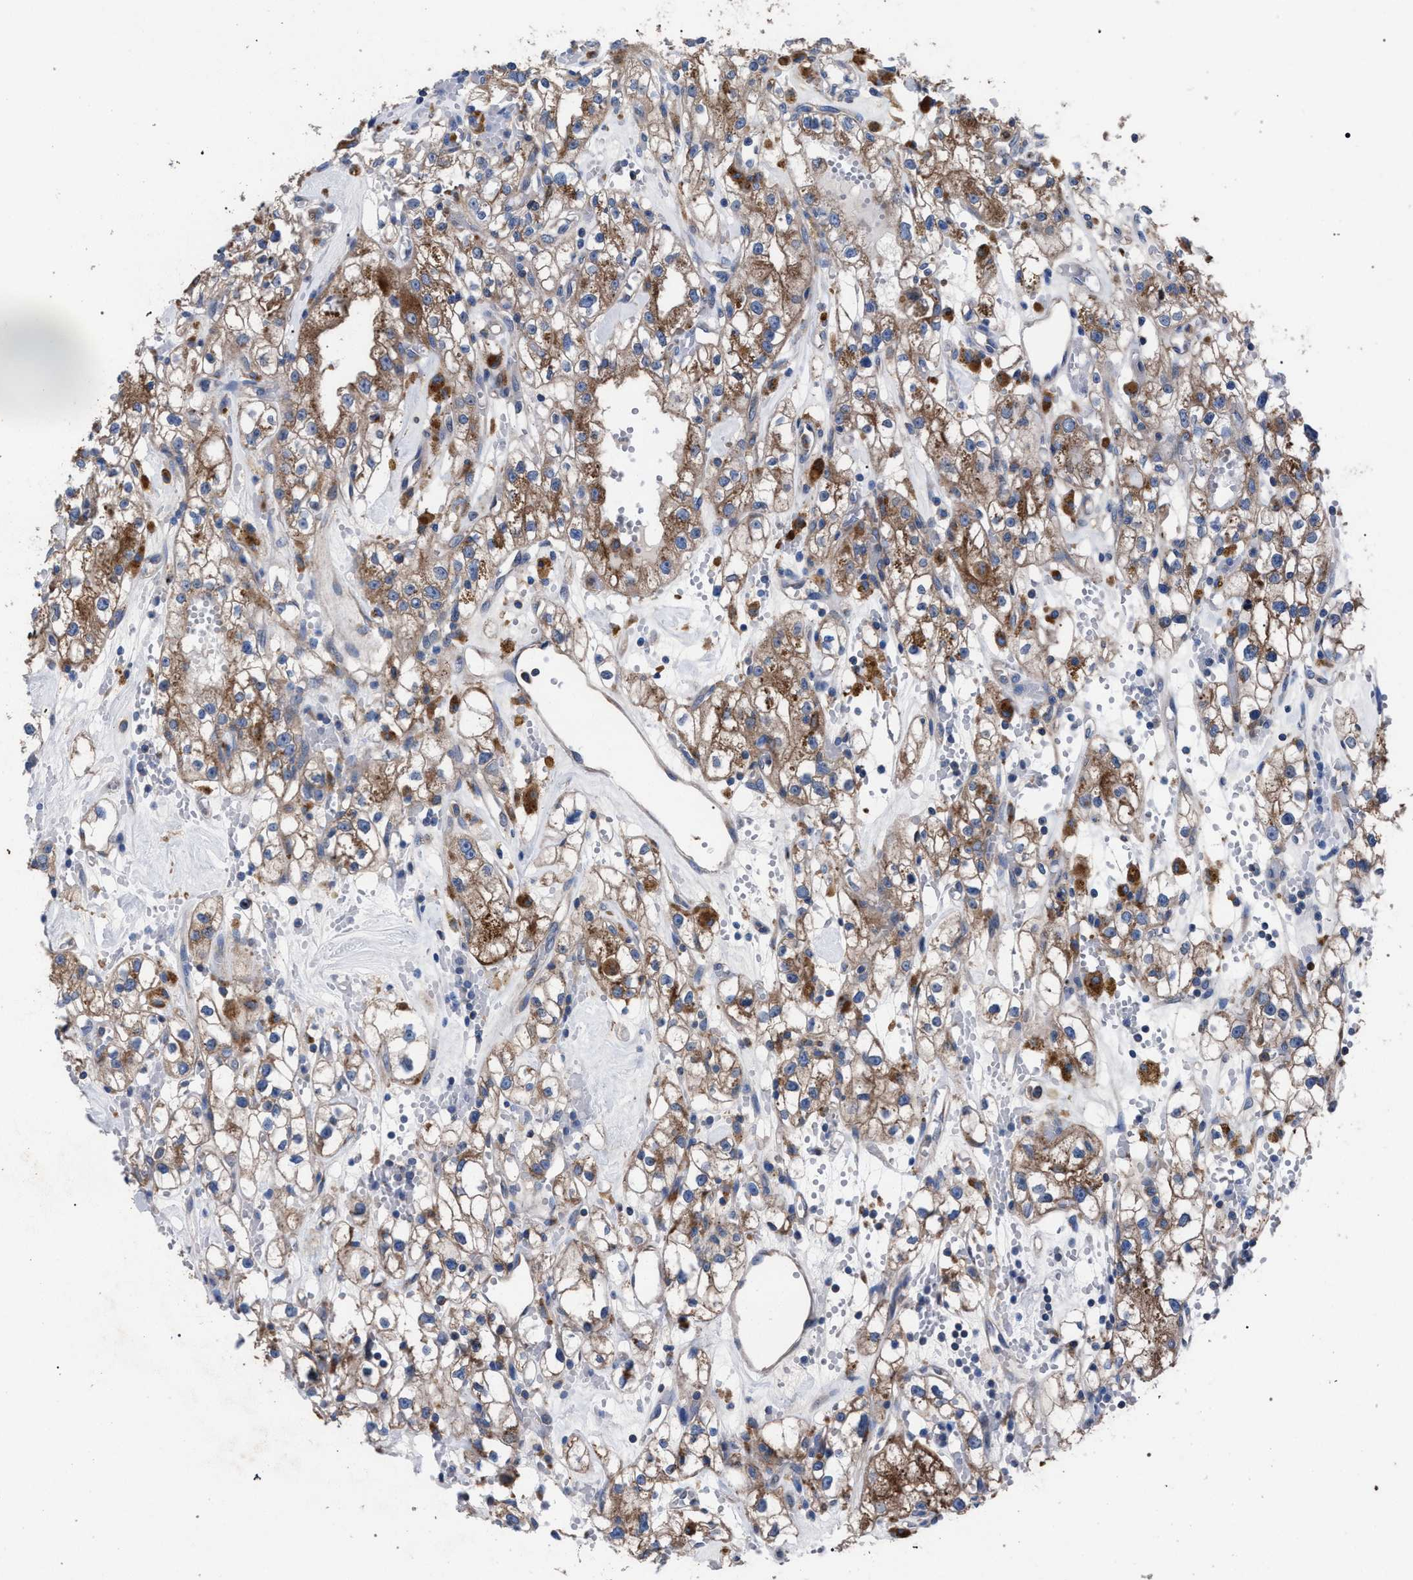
{"staining": {"intensity": "moderate", "quantity": ">75%", "location": "cytoplasmic/membranous"}, "tissue": "renal cancer", "cell_type": "Tumor cells", "image_type": "cancer", "snomed": [{"axis": "morphology", "description": "Adenocarcinoma, NOS"}, {"axis": "topography", "description": "Kidney"}], "caption": "IHC of human renal cancer shows medium levels of moderate cytoplasmic/membranous expression in approximately >75% of tumor cells.", "gene": "ATP6V0A1", "patient": {"sex": "male", "age": 56}}